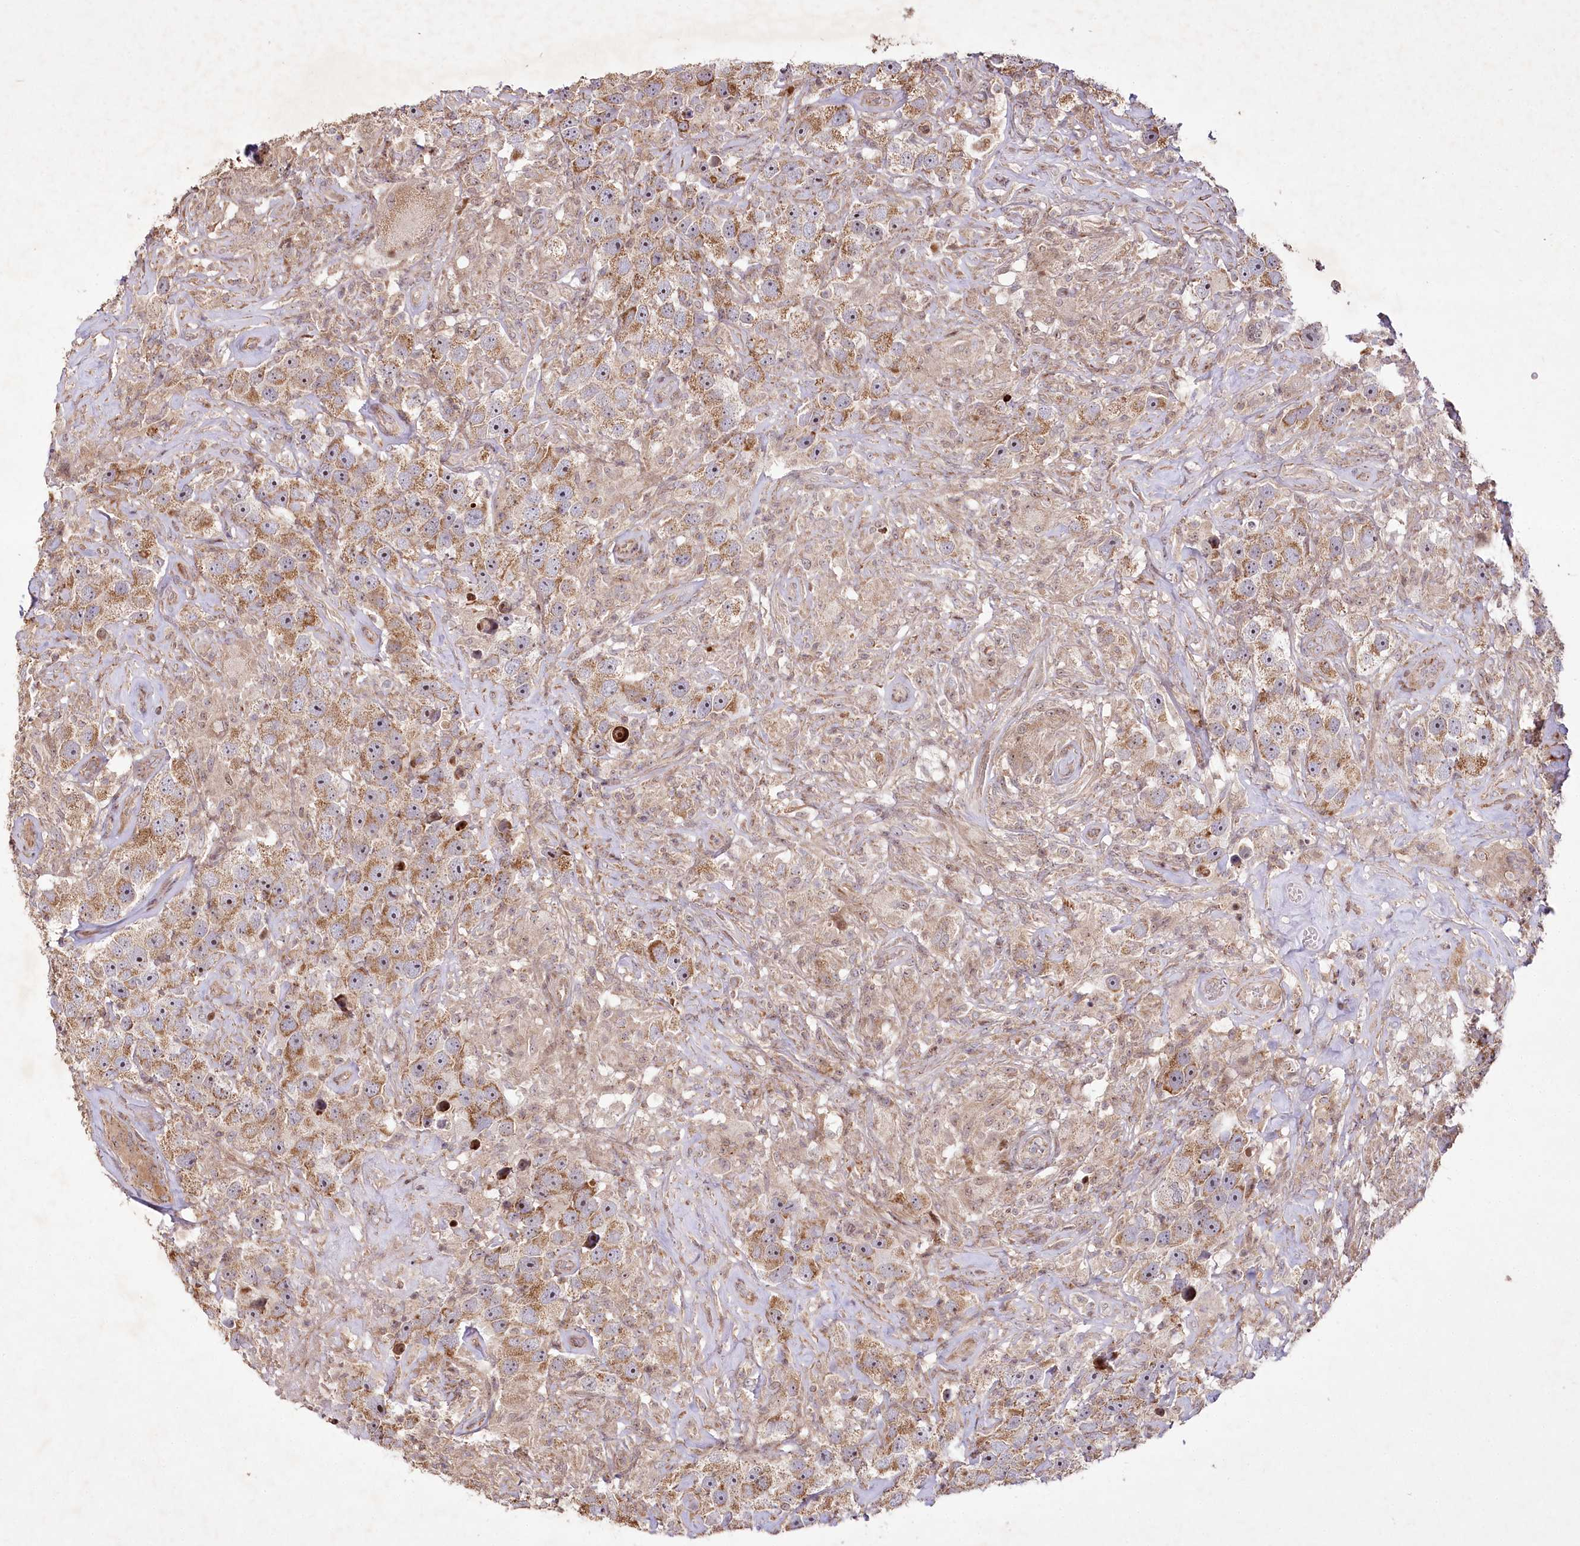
{"staining": {"intensity": "moderate", "quantity": ">75%", "location": "cytoplasmic/membranous"}, "tissue": "testis cancer", "cell_type": "Tumor cells", "image_type": "cancer", "snomed": [{"axis": "morphology", "description": "Seminoma, NOS"}, {"axis": "topography", "description": "Testis"}], "caption": "IHC of human testis cancer (seminoma) displays medium levels of moderate cytoplasmic/membranous positivity in approximately >75% of tumor cells. Nuclei are stained in blue.", "gene": "PSTK", "patient": {"sex": "male", "age": 49}}